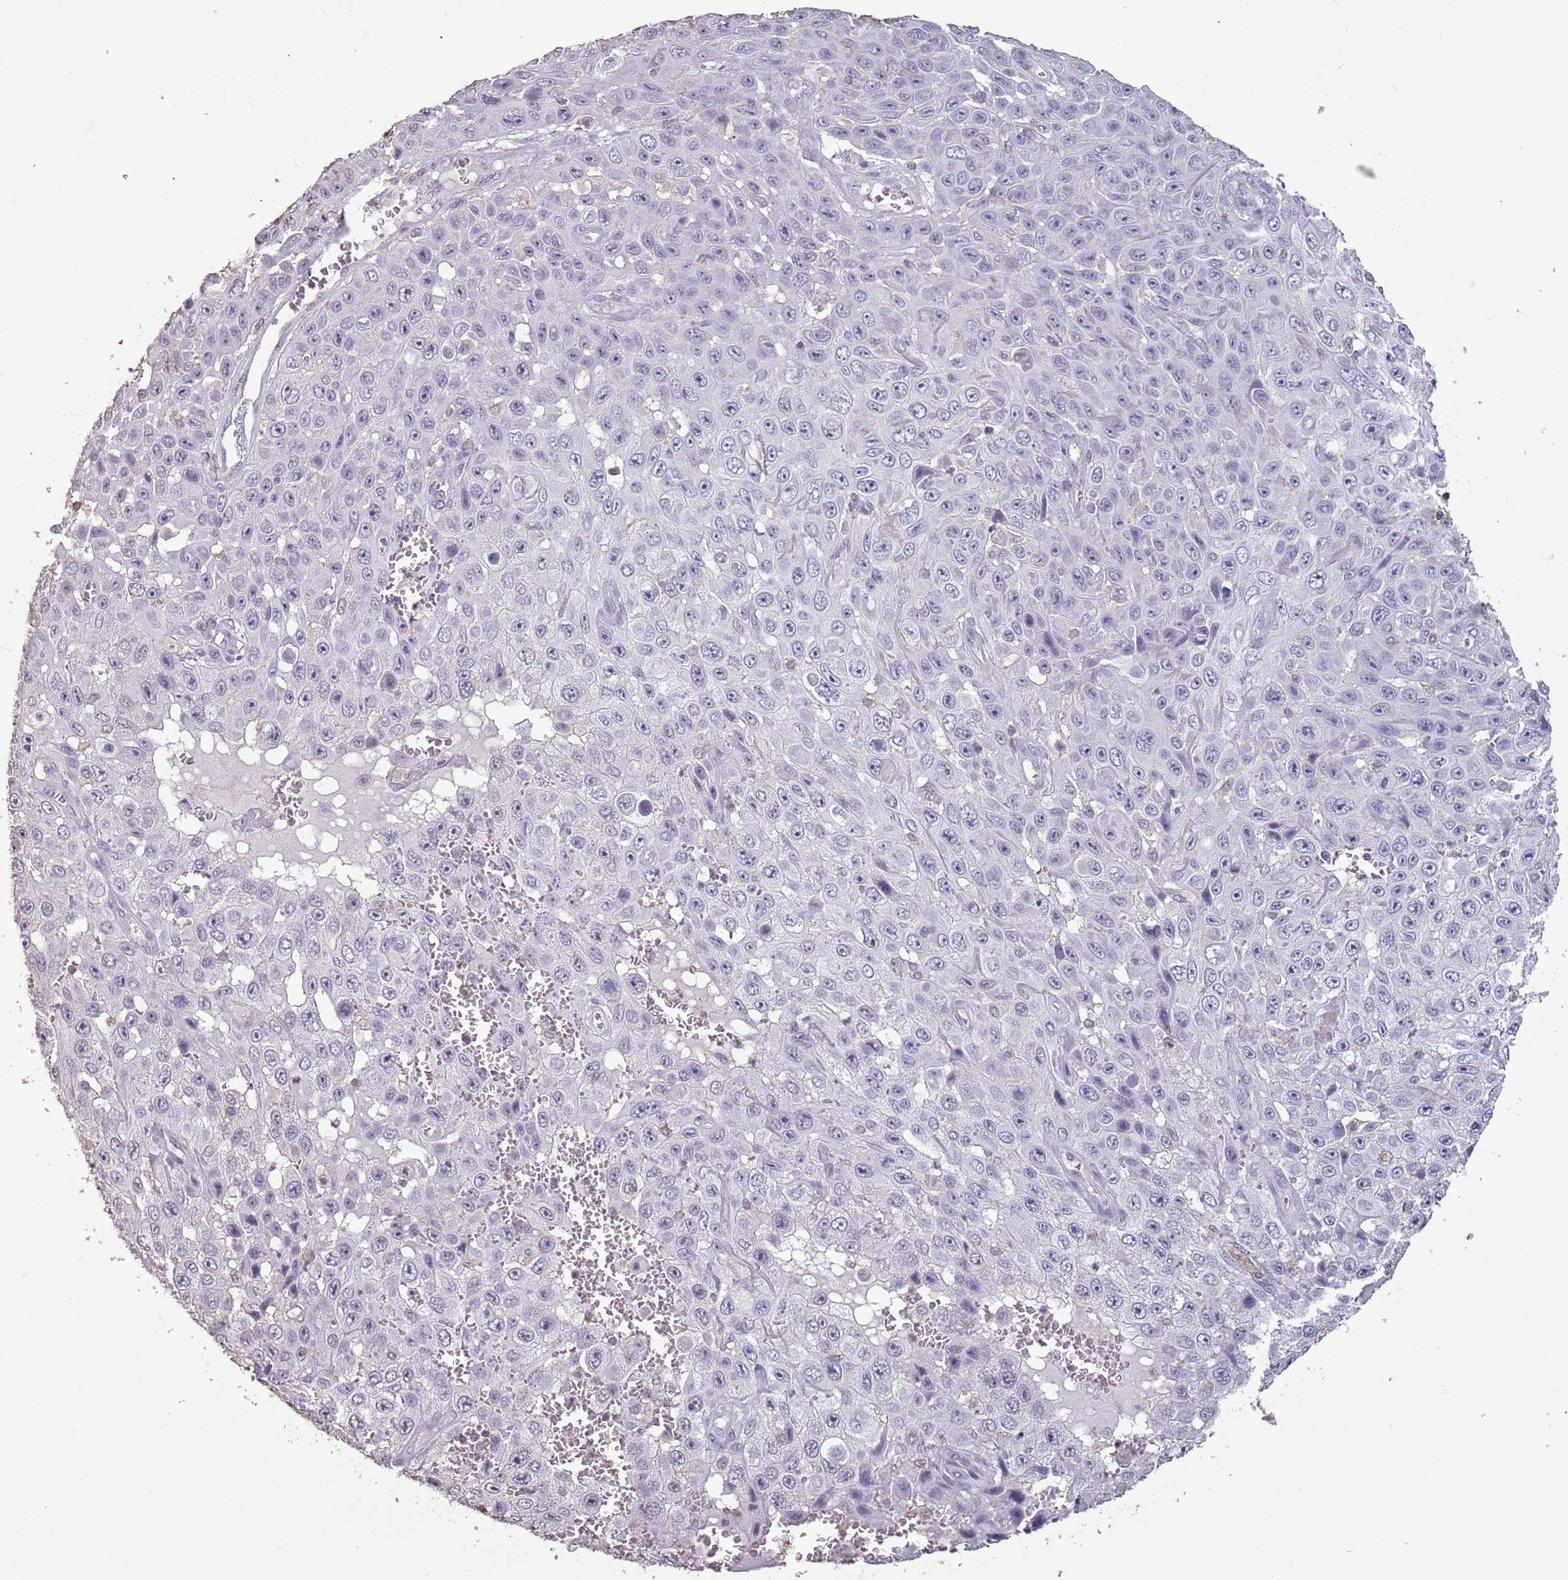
{"staining": {"intensity": "negative", "quantity": "none", "location": "none"}, "tissue": "skin cancer", "cell_type": "Tumor cells", "image_type": "cancer", "snomed": [{"axis": "morphology", "description": "Squamous cell carcinoma, NOS"}, {"axis": "topography", "description": "Skin"}], "caption": "Skin cancer (squamous cell carcinoma) stained for a protein using IHC displays no expression tumor cells.", "gene": "SUN5", "patient": {"sex": "male", "age": 82}}